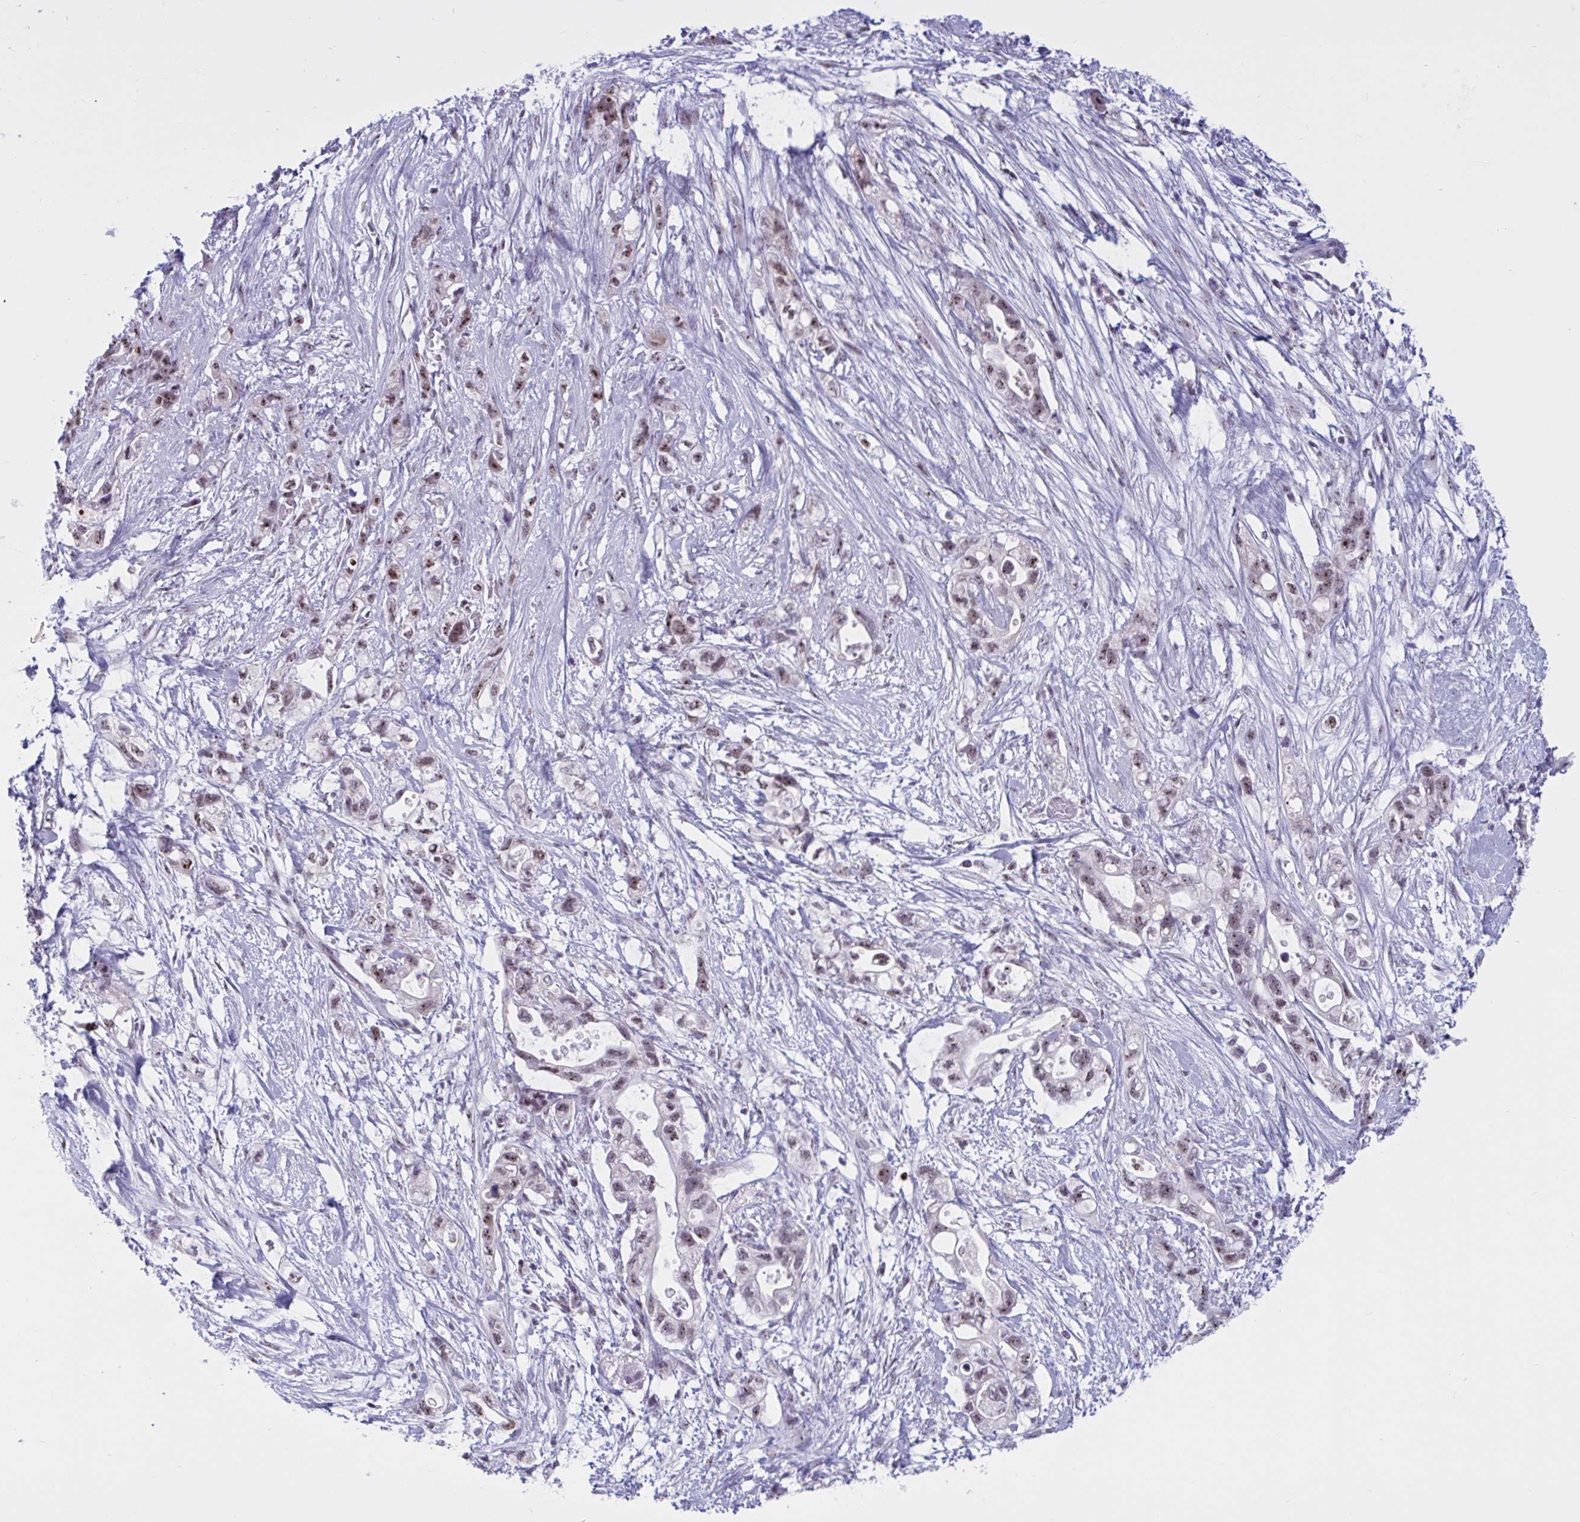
{"staining": {"intensity": "weak", "quantity": ">75%", "location": "nuclear"}, "tissue": "pancreatic cancer", "cell_type": "Tumor cells", "image_type": "cancer", "snomed": [{"axis": "morphology", "description": "Adenocarcinoma, NOS"}, {"axis": "topography", "description": "Pancreas"}], "caption": "Human pancreatic cancer (adenocarcinoma) stained with a brown dye displays weak nuclear positive staining in about >75% of tumor cells.", "gene": "TGM6", "patient": {"sex": "female", "age": 72}}